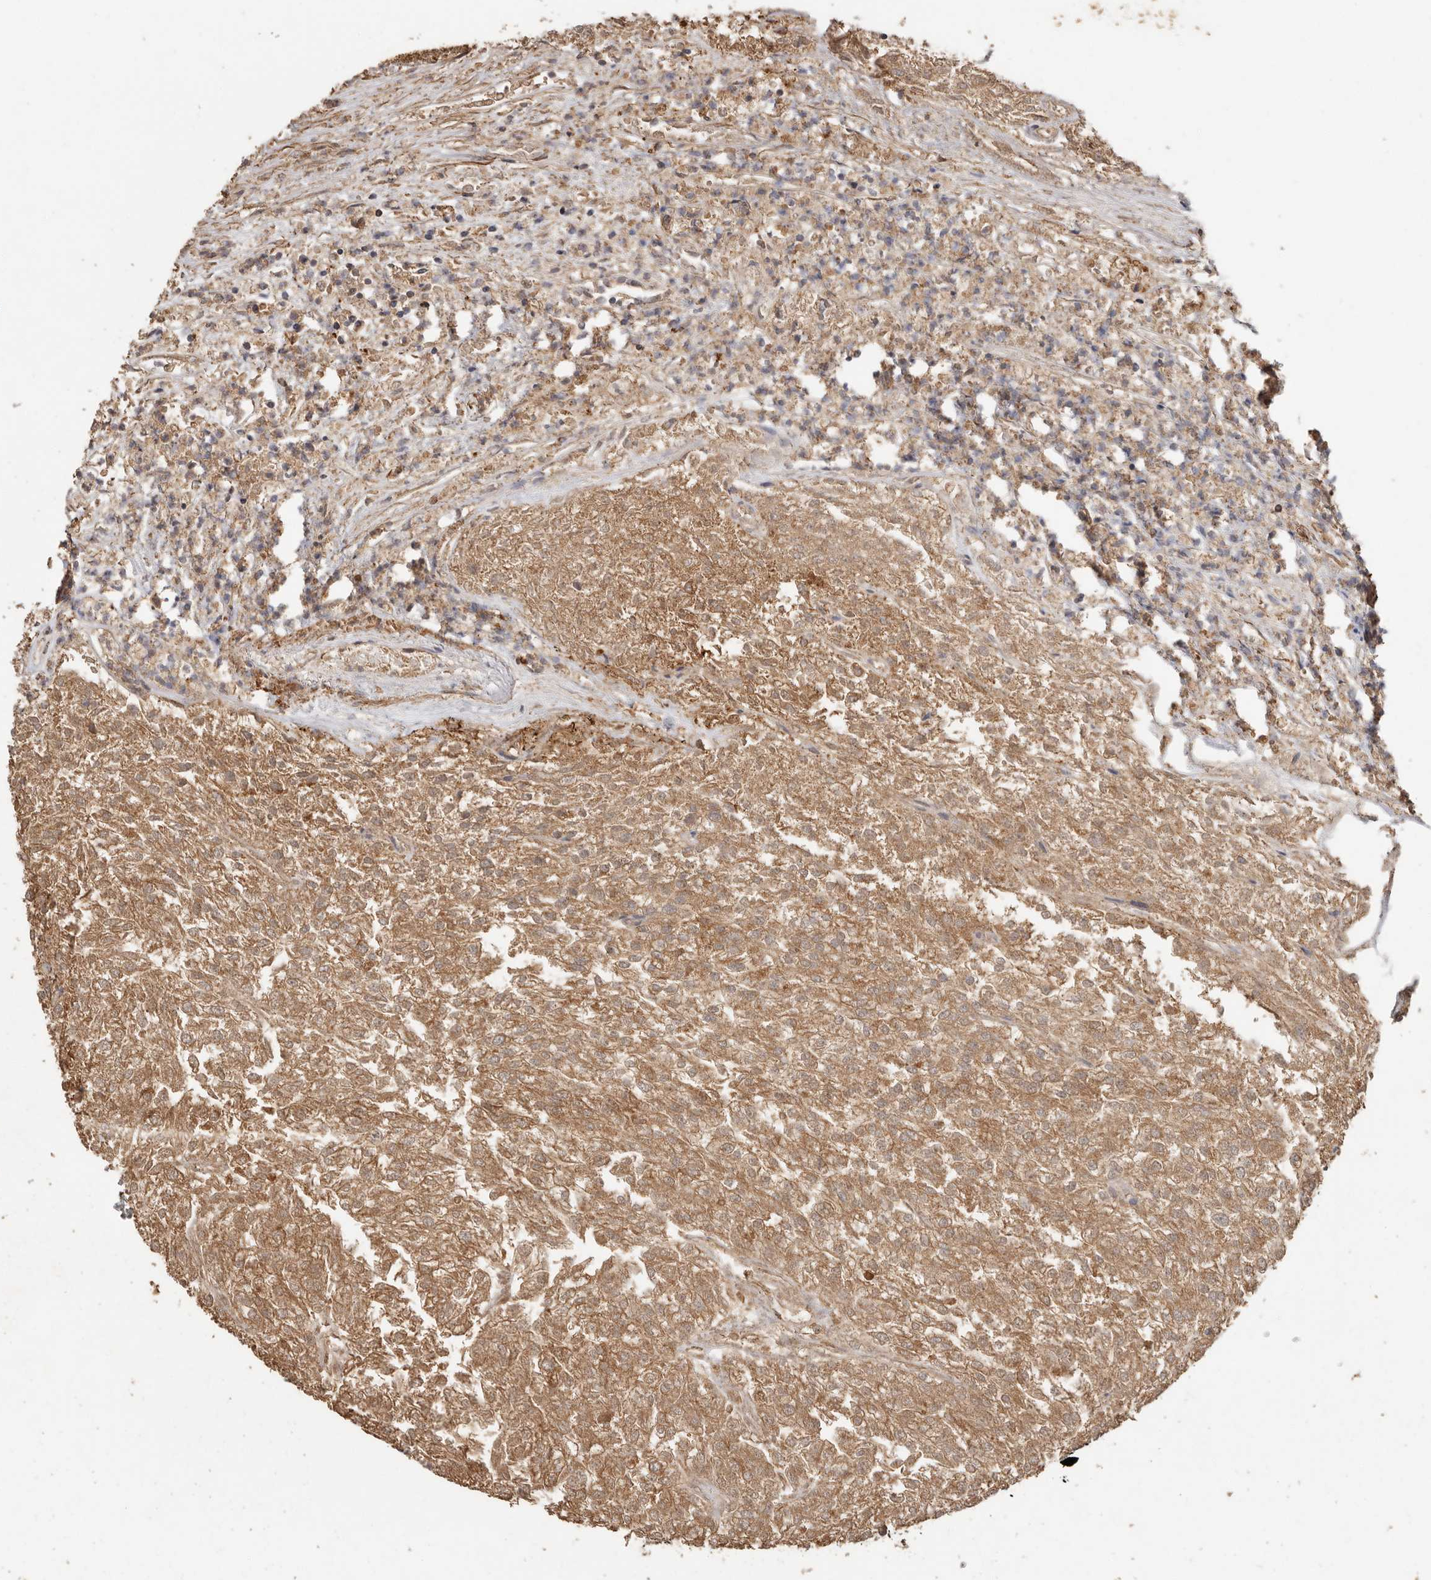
{"staining": {"intensity": "moderate", "quantity": ">75%", "location": "cytoplasmic/membranous"}, "tissue": "renal cancer", "cell_type": "Tumor cells", "image_type": "cancer", "snomed": [{"axis": "morphology", "description": "Adenocarcinoma, NOS"}, {"axis": "topography", "description": "Kidney"}], "caption": "Renal cancer (adenocarcinoma) stained with a protein marker demonstrates moderate staining in tumor cells.", "gene": "RWDD1", "patient": {"sex": "female", "age": 54}}